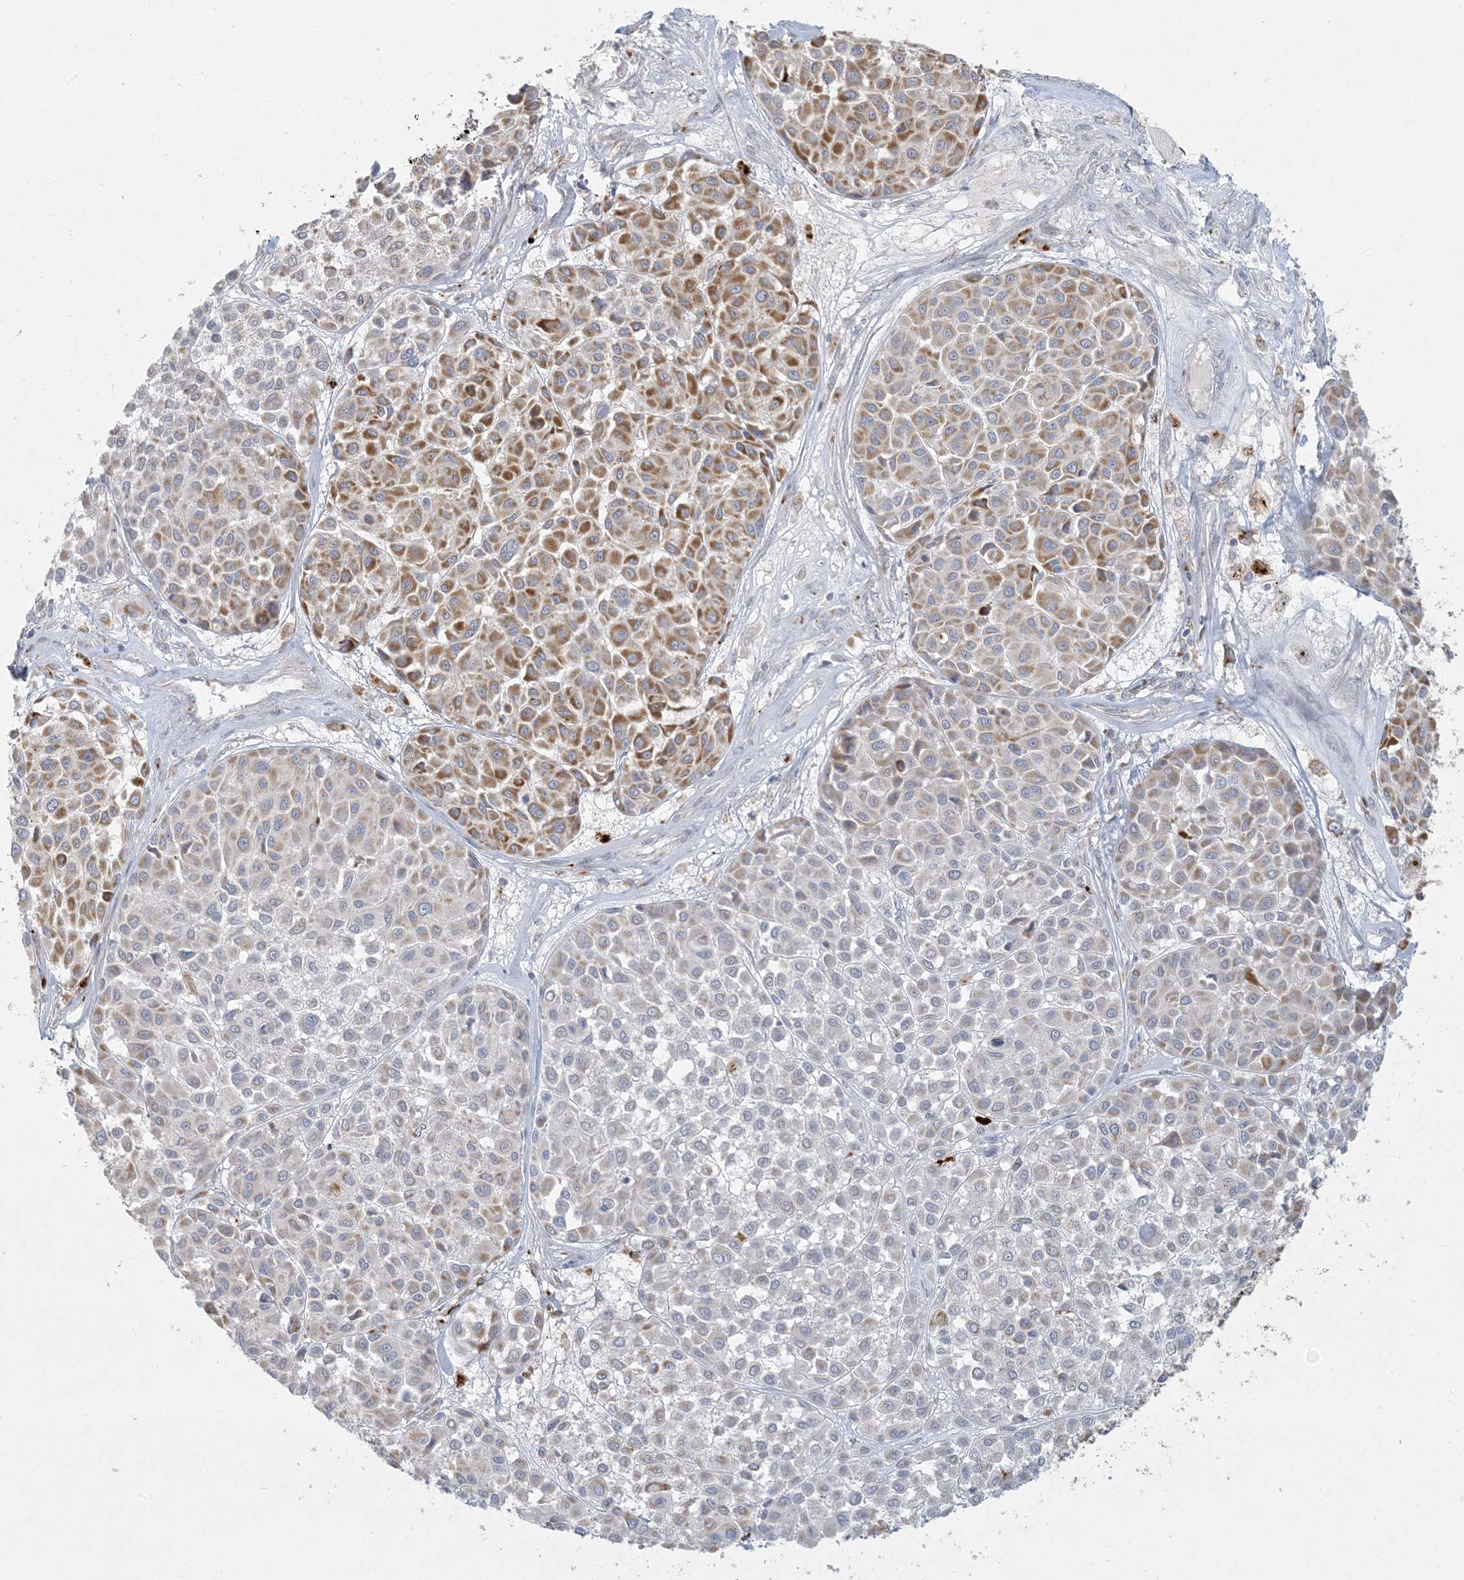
{"staining": {"intensity": "moderate", "quantity": "<25%", "location": "cytoplasmic/membranous"}, "tissue": "melanoma", "cell_type": "Tumor cells", "image_type": "cancer", "snomed": [{"axis": "morphology", "description": "Malignant melanoma, Metastatic site"}, {"axis": "topography", "description": "Soft tissue"}], "caption": "Tumor cells demonstrate low levels of moderate cytoplasmic/membranous positivity in approximately <25% of cells in malignant melanoma (metastatic site). Ihc stains the protein in brown and the nuclei are stained blue.", "gene": "MCAT", "patient": {"sex": "male", "age": 41}}